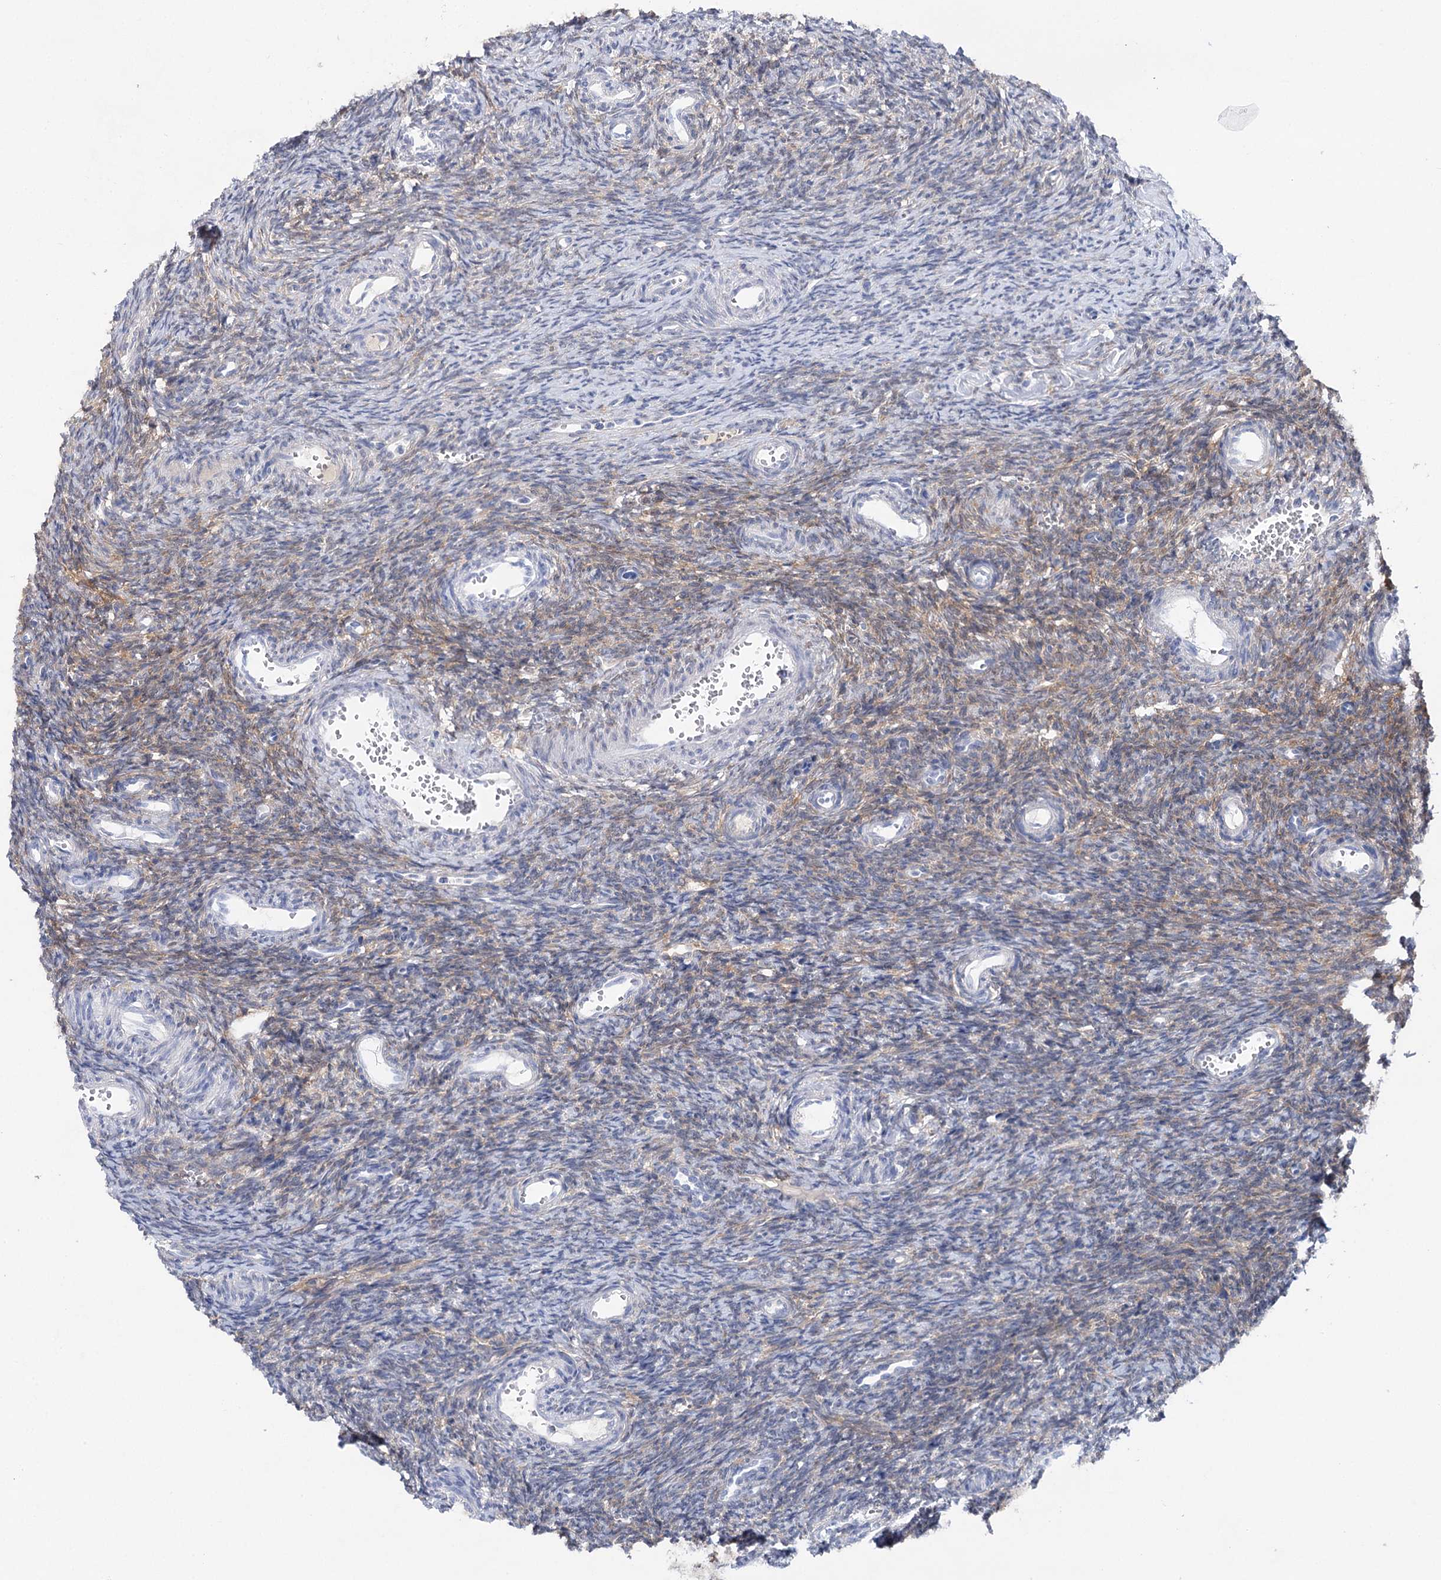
{"staining": {"intensity": "weak", "quantity": "25%-75%", "location": "cytoplasmic/membranous"}, "tissue": "ovary", "cell_type": "Ovarian stroma cells", "image_type": "normal", "snomed": [{"axis": "morphology", "description": "Normal tissue, NOS"}, {"axis": "topography", "description": "Ovary"}], "caption": "The image shows immunohistochemical staining of benign ovary. There is weak cytoplasmic/membranous staining is identified in about 25%-75% of ovarian stroma cells. (IHC, brightfield microscopy, high magnification).", "gene": "UGDH", "patient": {"sex": "female", "age": 39}}